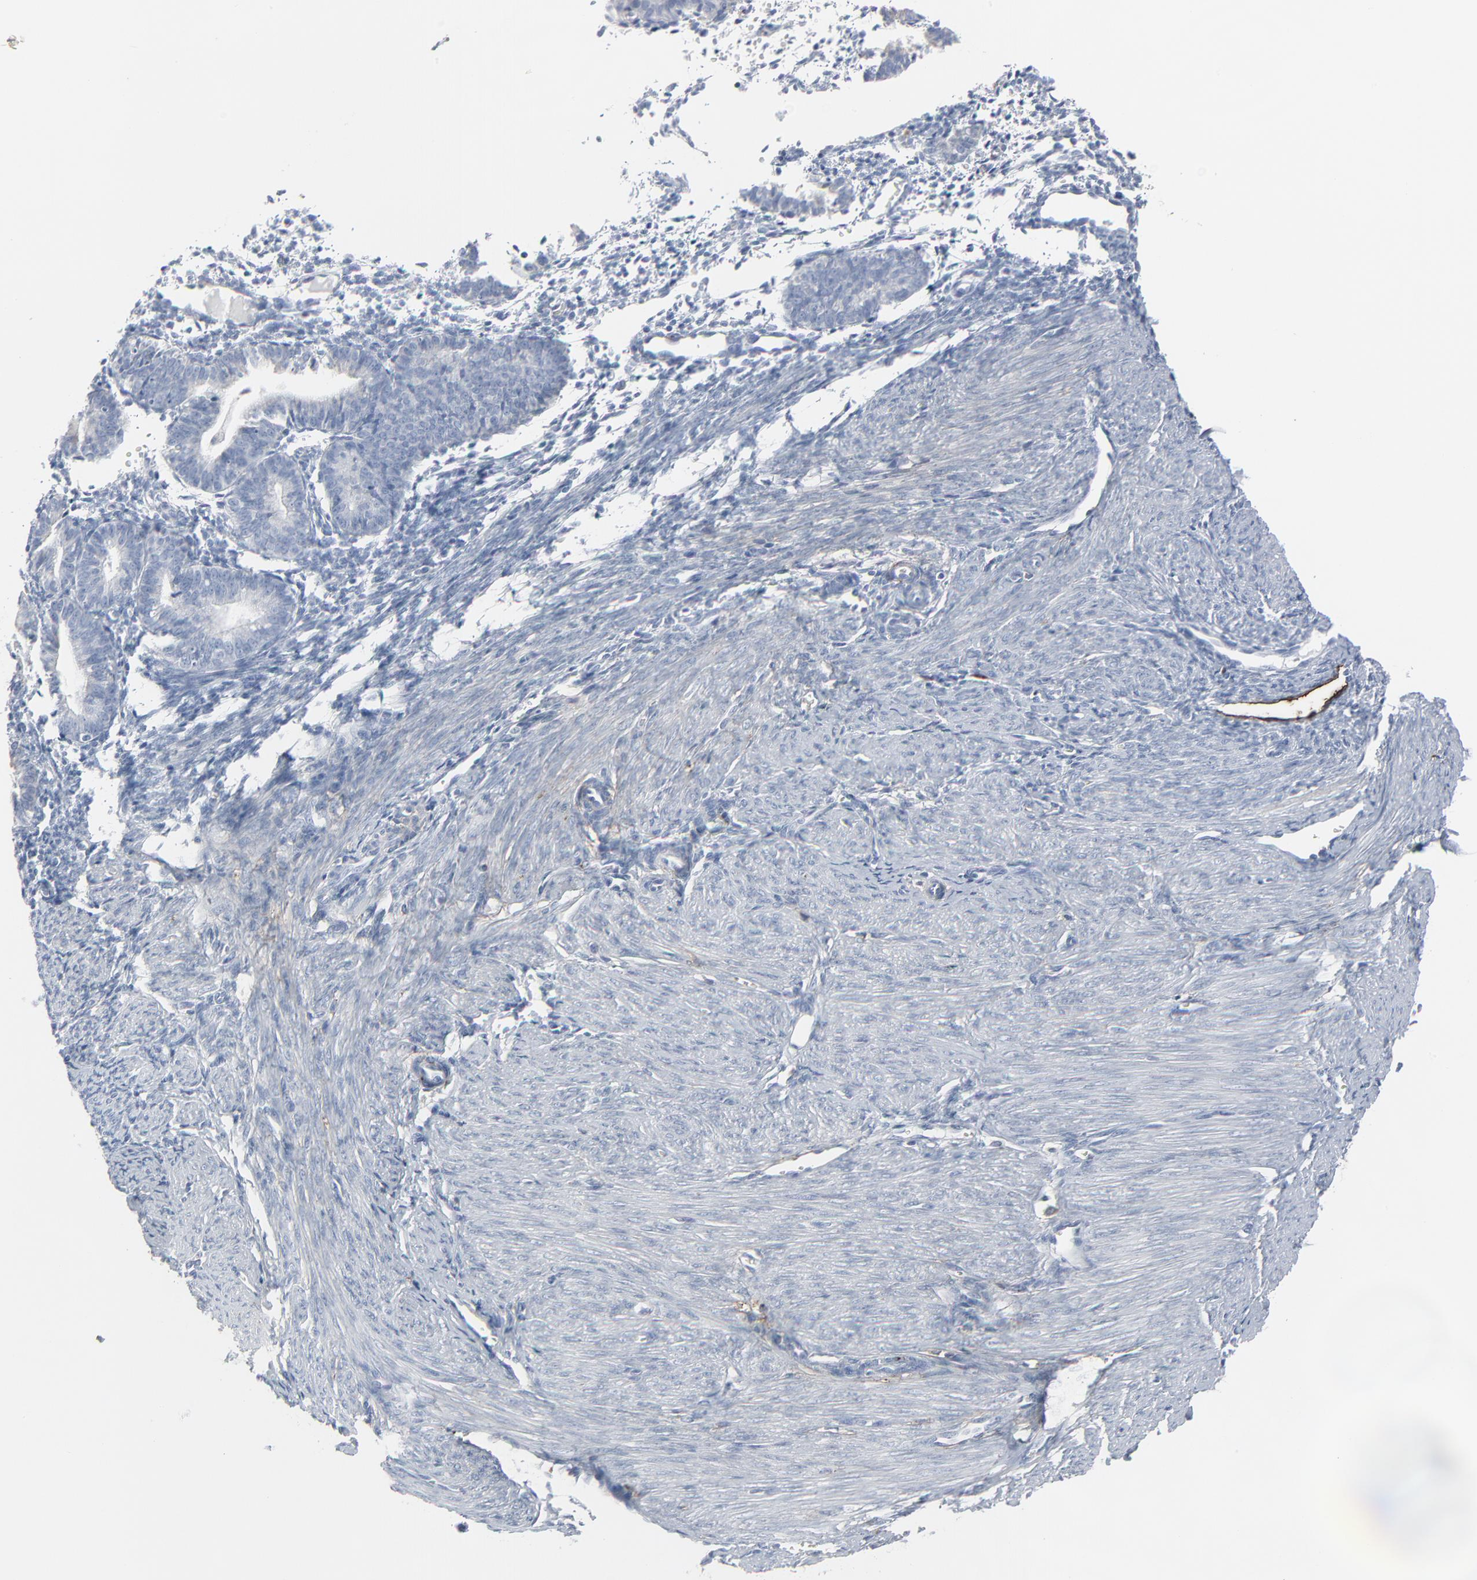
{"staining": {"intensity": "negative", "quantity": "none", "location": "none"}, "tissue": "endometrium", "cell_type": "Cells in endometrial stroma", "image_type": "normal", "snomed": [{"axis": "morphology", "description": "Normal tissue, NOS"}, {"axis": "topography", "description": "Endometrium"}], "caption": "Endometrium was stained to show a protein in brown. There is no significant expression in cells in endometrial stroma. Nuclei are stained in blue.", "gene": "BGN", "patient": {"sex": "female", "age": 61}}